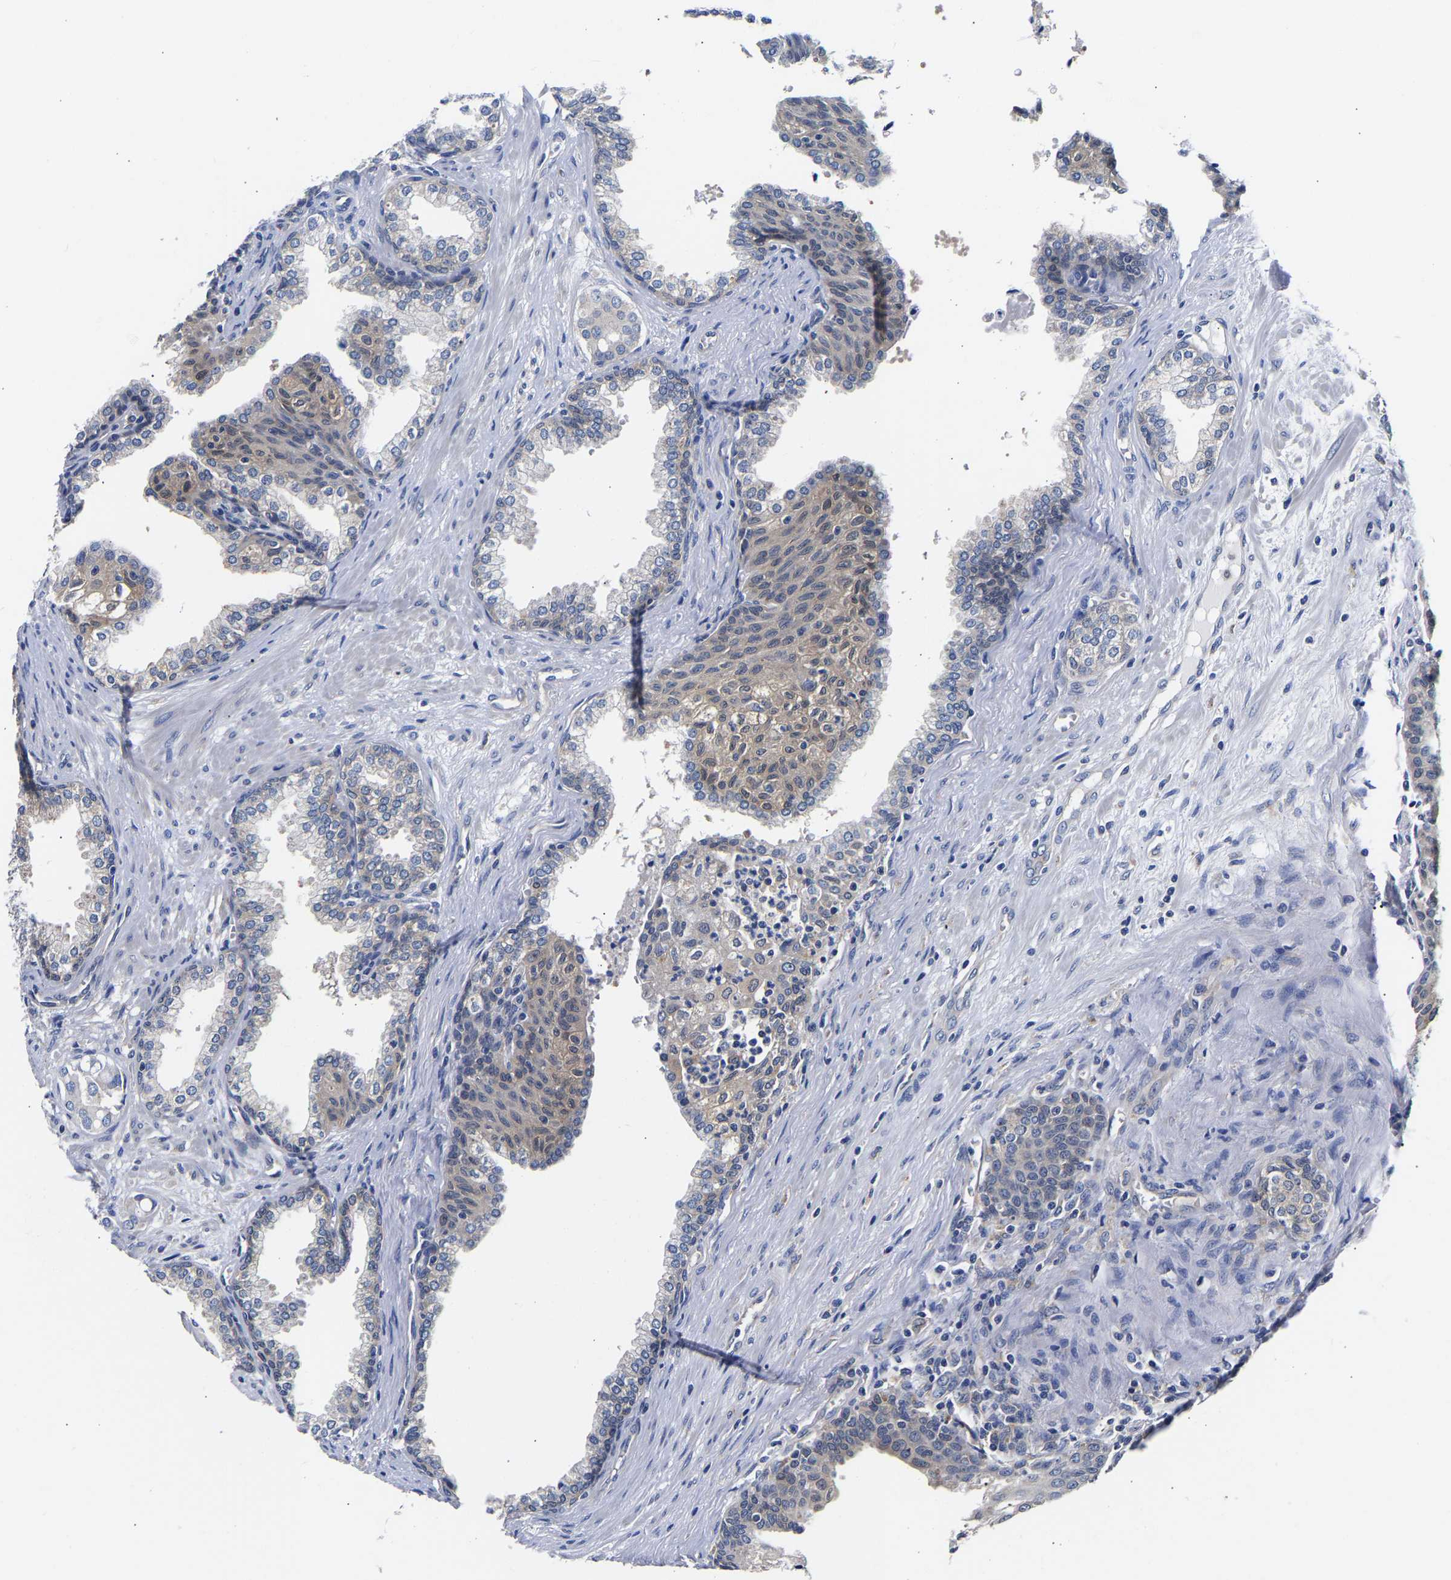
{"staining": {"intensity": "negative", "quantity": "none", "location": "none"}, "tissue": "prostate cancer", "cell_type": "Tumor cells", "image_type": "cancer", "snomed": [{"axis": "morphology", "description": "Adenocarcinoma, High grade"}, {"axis": "topography", "description": "Prostate"}], "caption": "Protein analysis of adenocarcinoma (high-grade) (prostate) shows no significant positivity in tumor cells.", "gene": "CCDC6", "patient": {"sex": "male", "age": 52}}